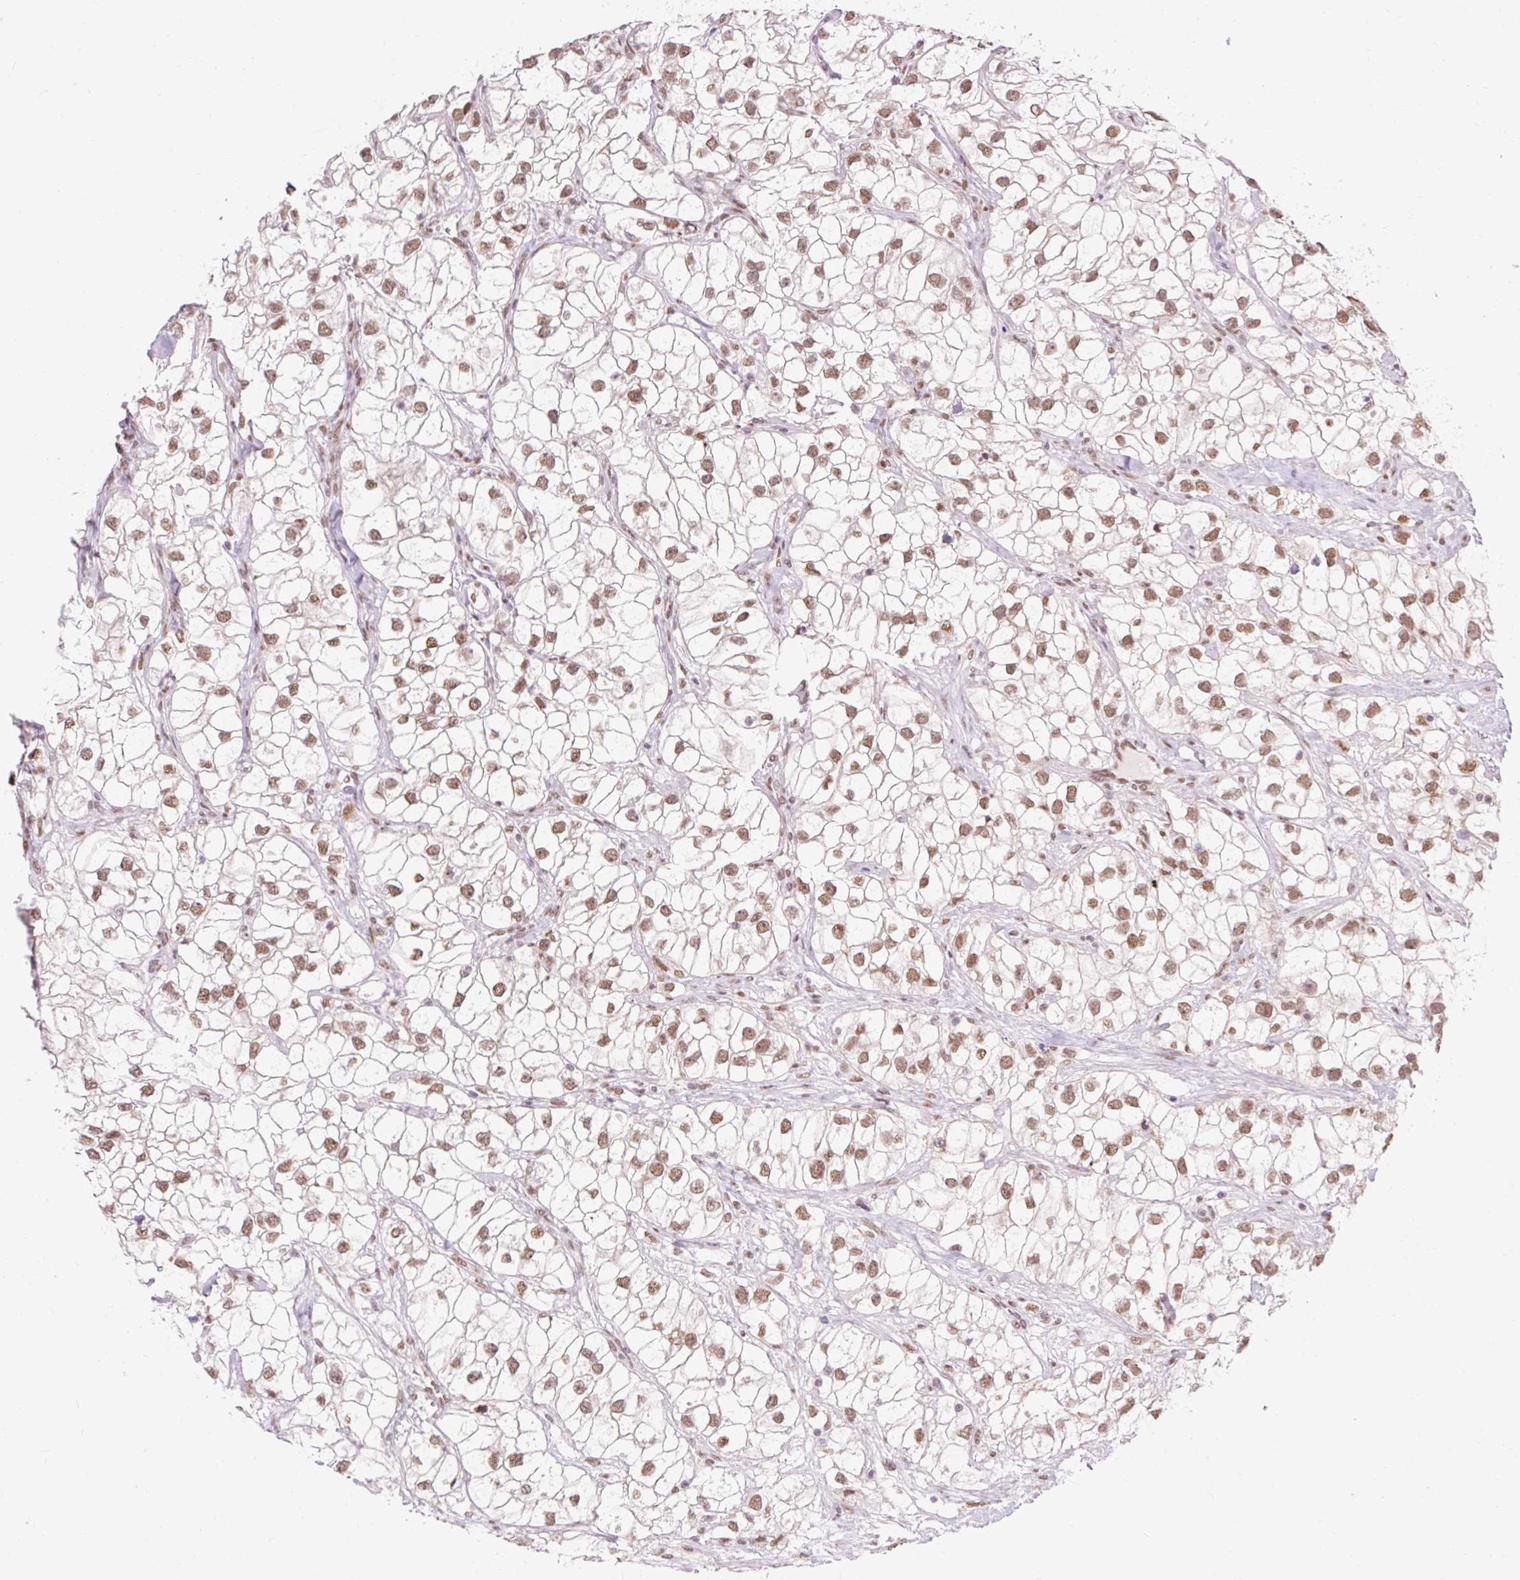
{"staining": {"intensity": "moderate", "quantity": ">75%", "location": "nuclear"}, "tissue": "renal cancer", "cell_type": "Tumor cells", "image_type": "cancer", "snomed": [{"axis": "morphology", "description": "Adenocarcinoma, NOS"}, {"axis": "topography", "description": "Kidney"}], "caption": "DAB (3,3'-diaminobenzidine) immunohistochemical staining of renal adenocarcinoma demonstrates moderate nuclear protein positivity in about >75% of tumor cells.", "gene": "NPIPB12", "patient": {"sex": "male", "age": 59}}